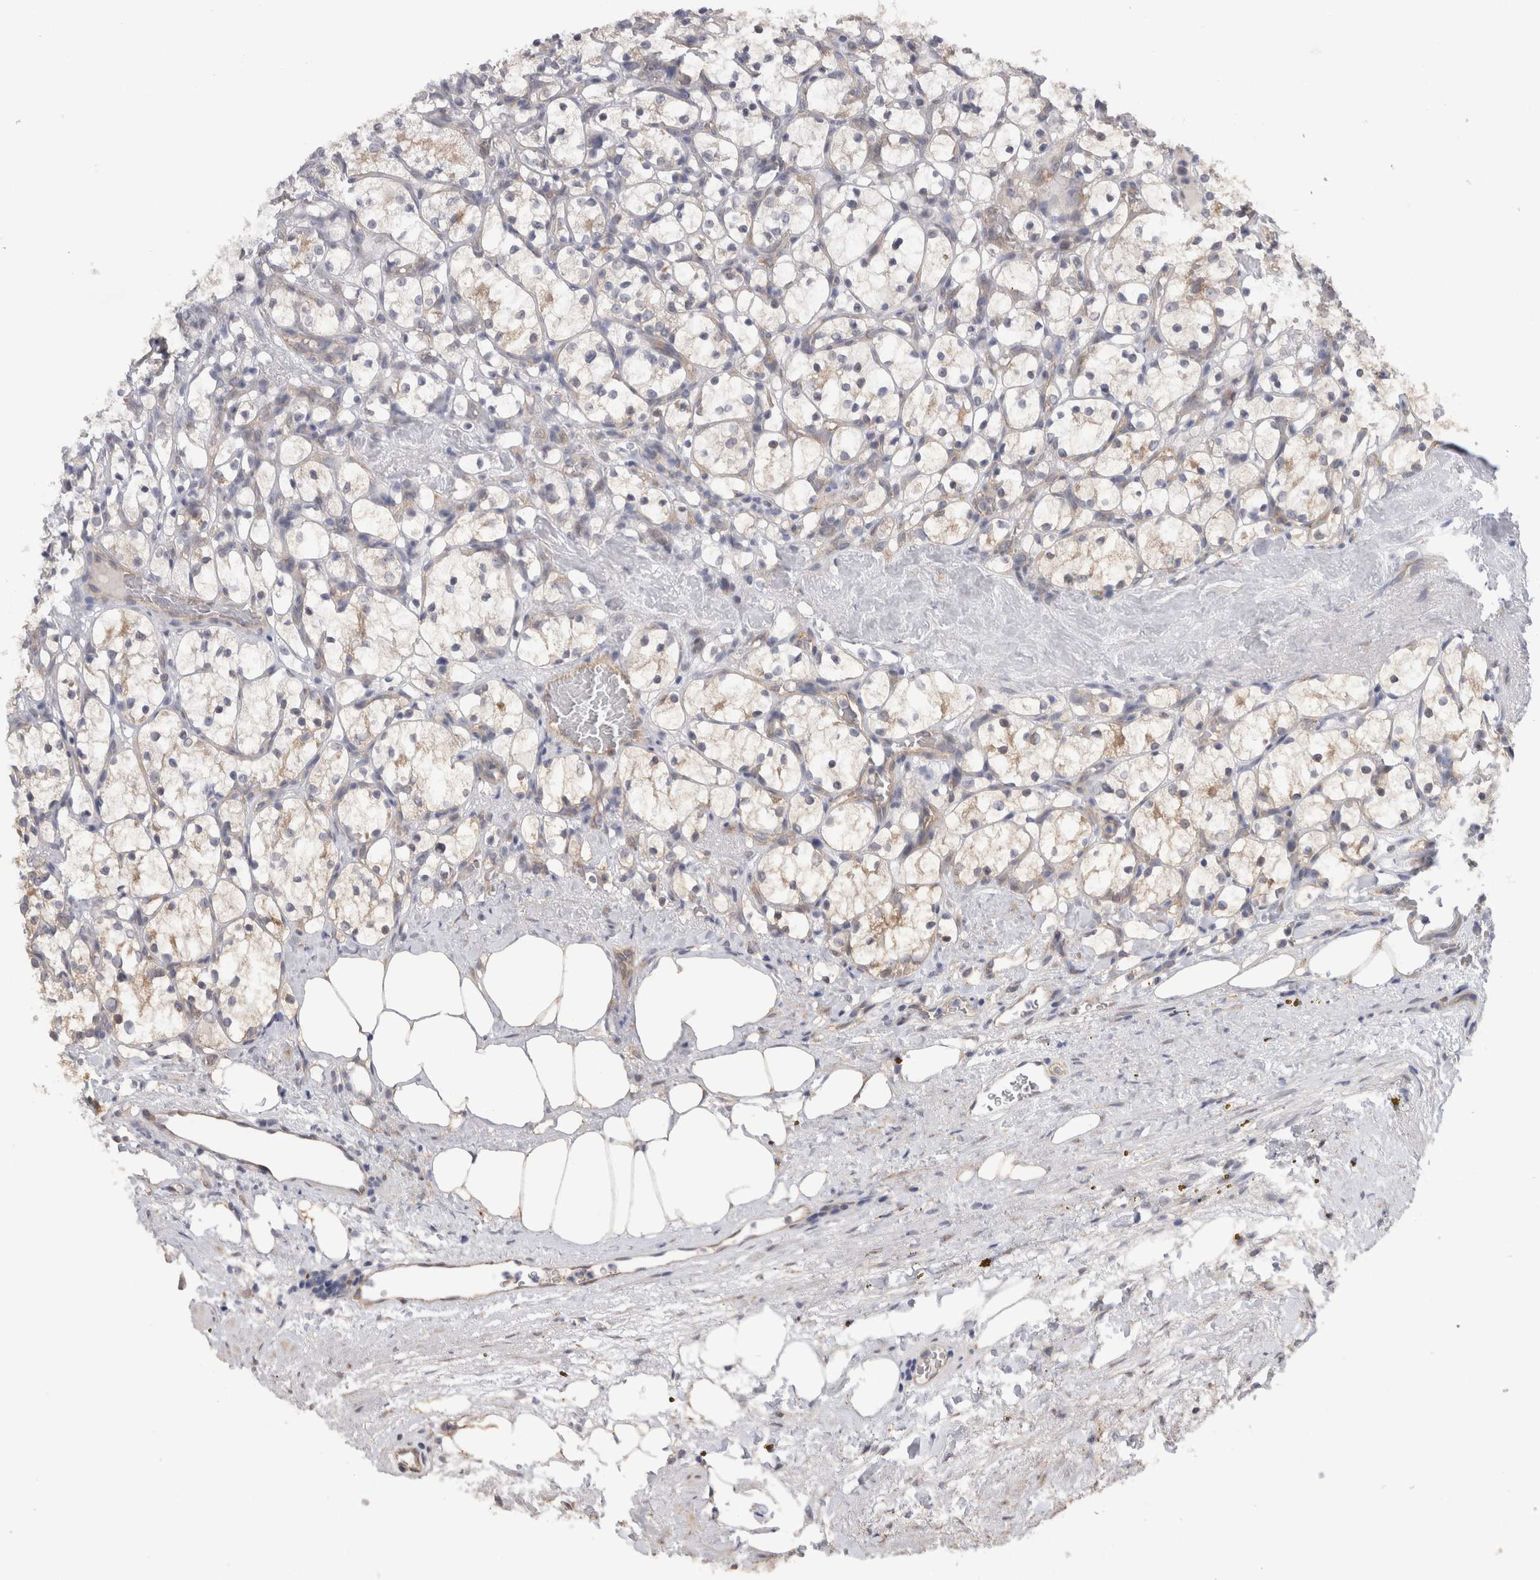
{"staining": {"intensity": "weak", "quantity": "<25%", "location": "cytoplasmic/membranous"}, "tissue": "renal cancer", "cell_type": "Tumor cells", "image_type": "cancer", "snomed": [{"axis": "morphology", "description": "Adenocarcinoma, NOS"}, {"axis": "topography", "description": "Kidney"}], "caption": "Renal adenocarcinoma stained for a protein using IHC displays no expression tumor cells.", "gene": "TAFA5", "patient": {"sex": "female", "age": 69}}